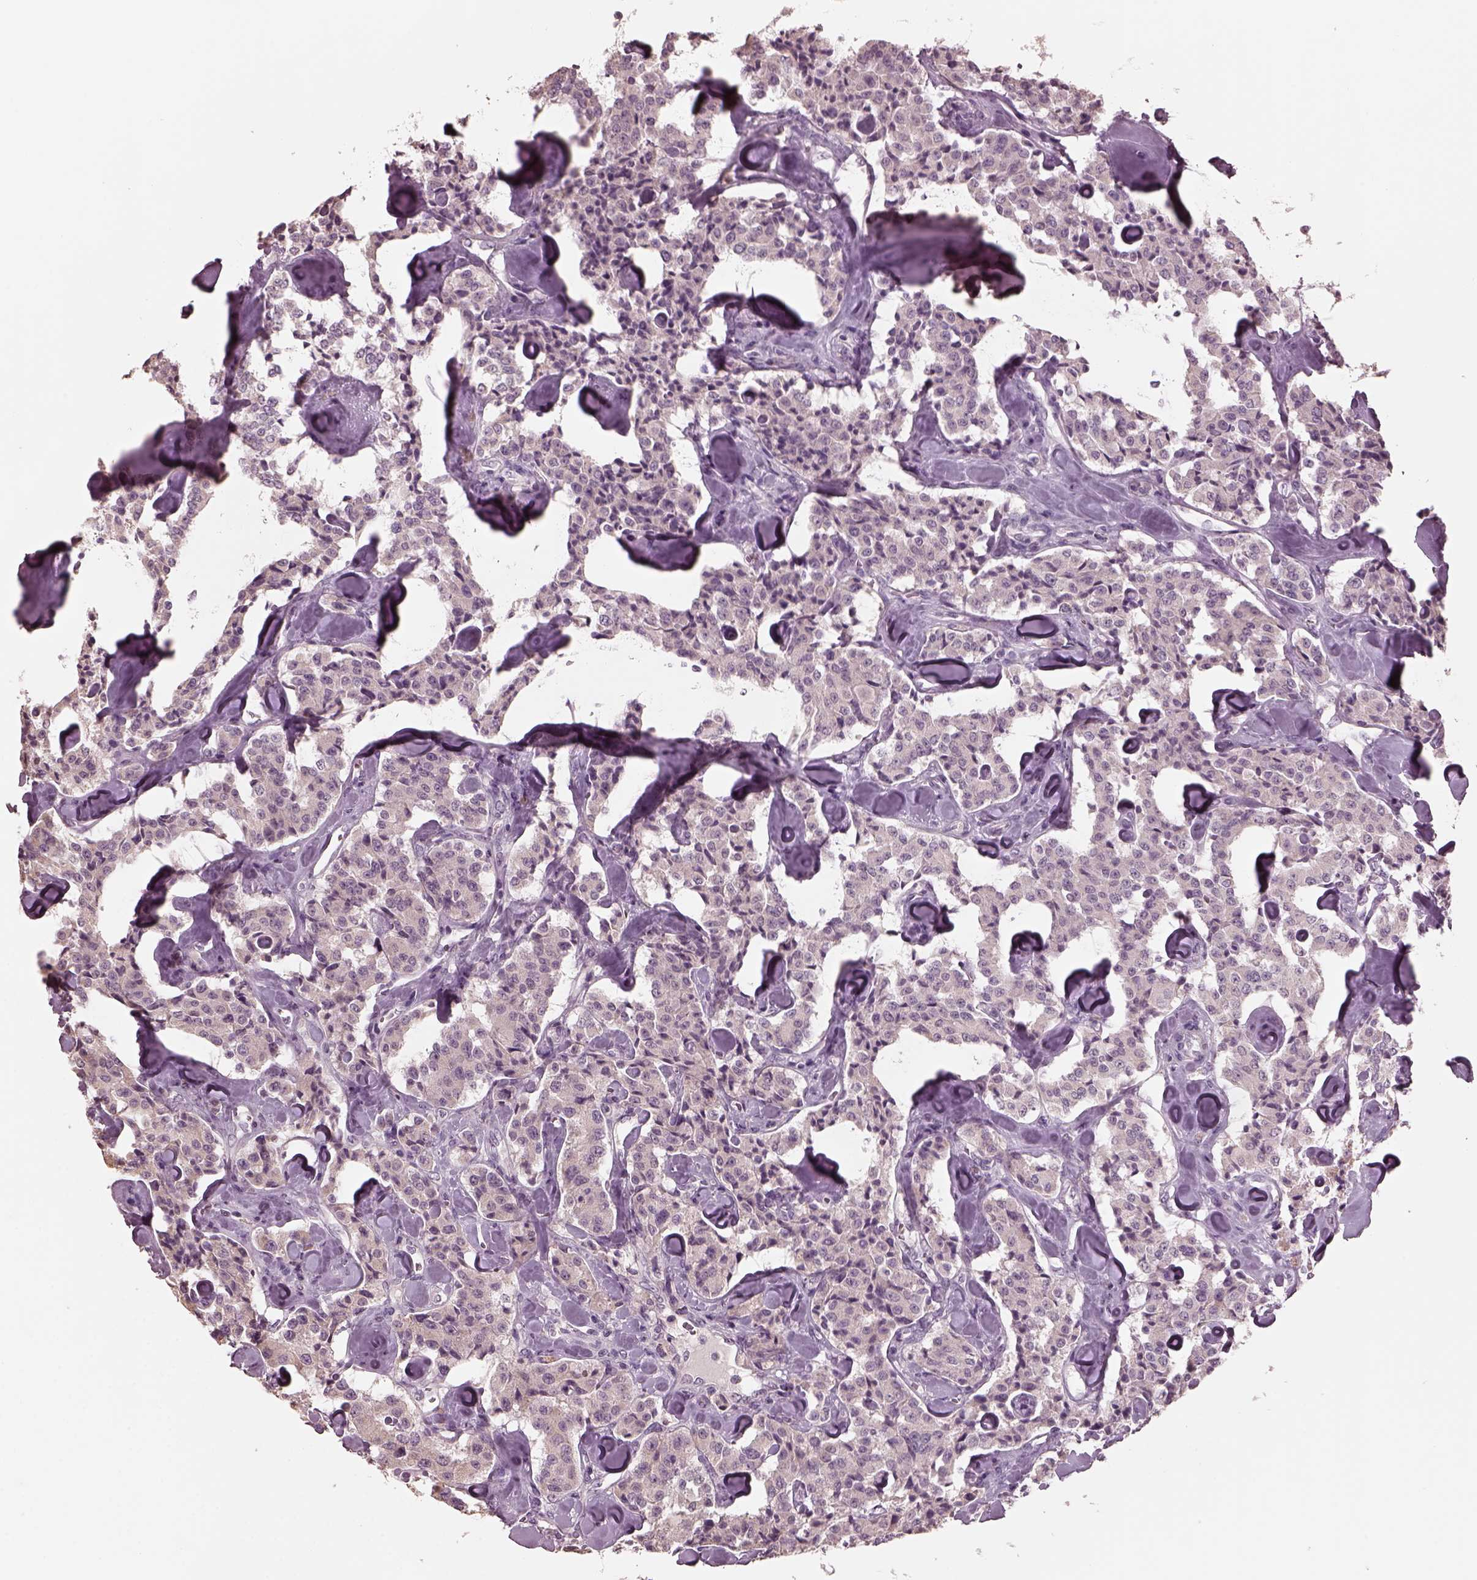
{"staining": {"intensity": "negative", "quantity": "none", "location": "none"}, "tissue": "carcinoid", "cell_type": "Tumor cells", "image_type": "cancer", "snomed": [{"axis": "morphology", "description": "Carcinoid, malignant, NOS"}, {"axis": "topography", "description": "Pancreas"}], "caption": "The immunohistochemistry (IHC) histopathology image has no significant staining in tumor cells of malignant carcinoid tissue.", "gene": "RCVRN", "patient": {"sex": "male", "age": 41}}